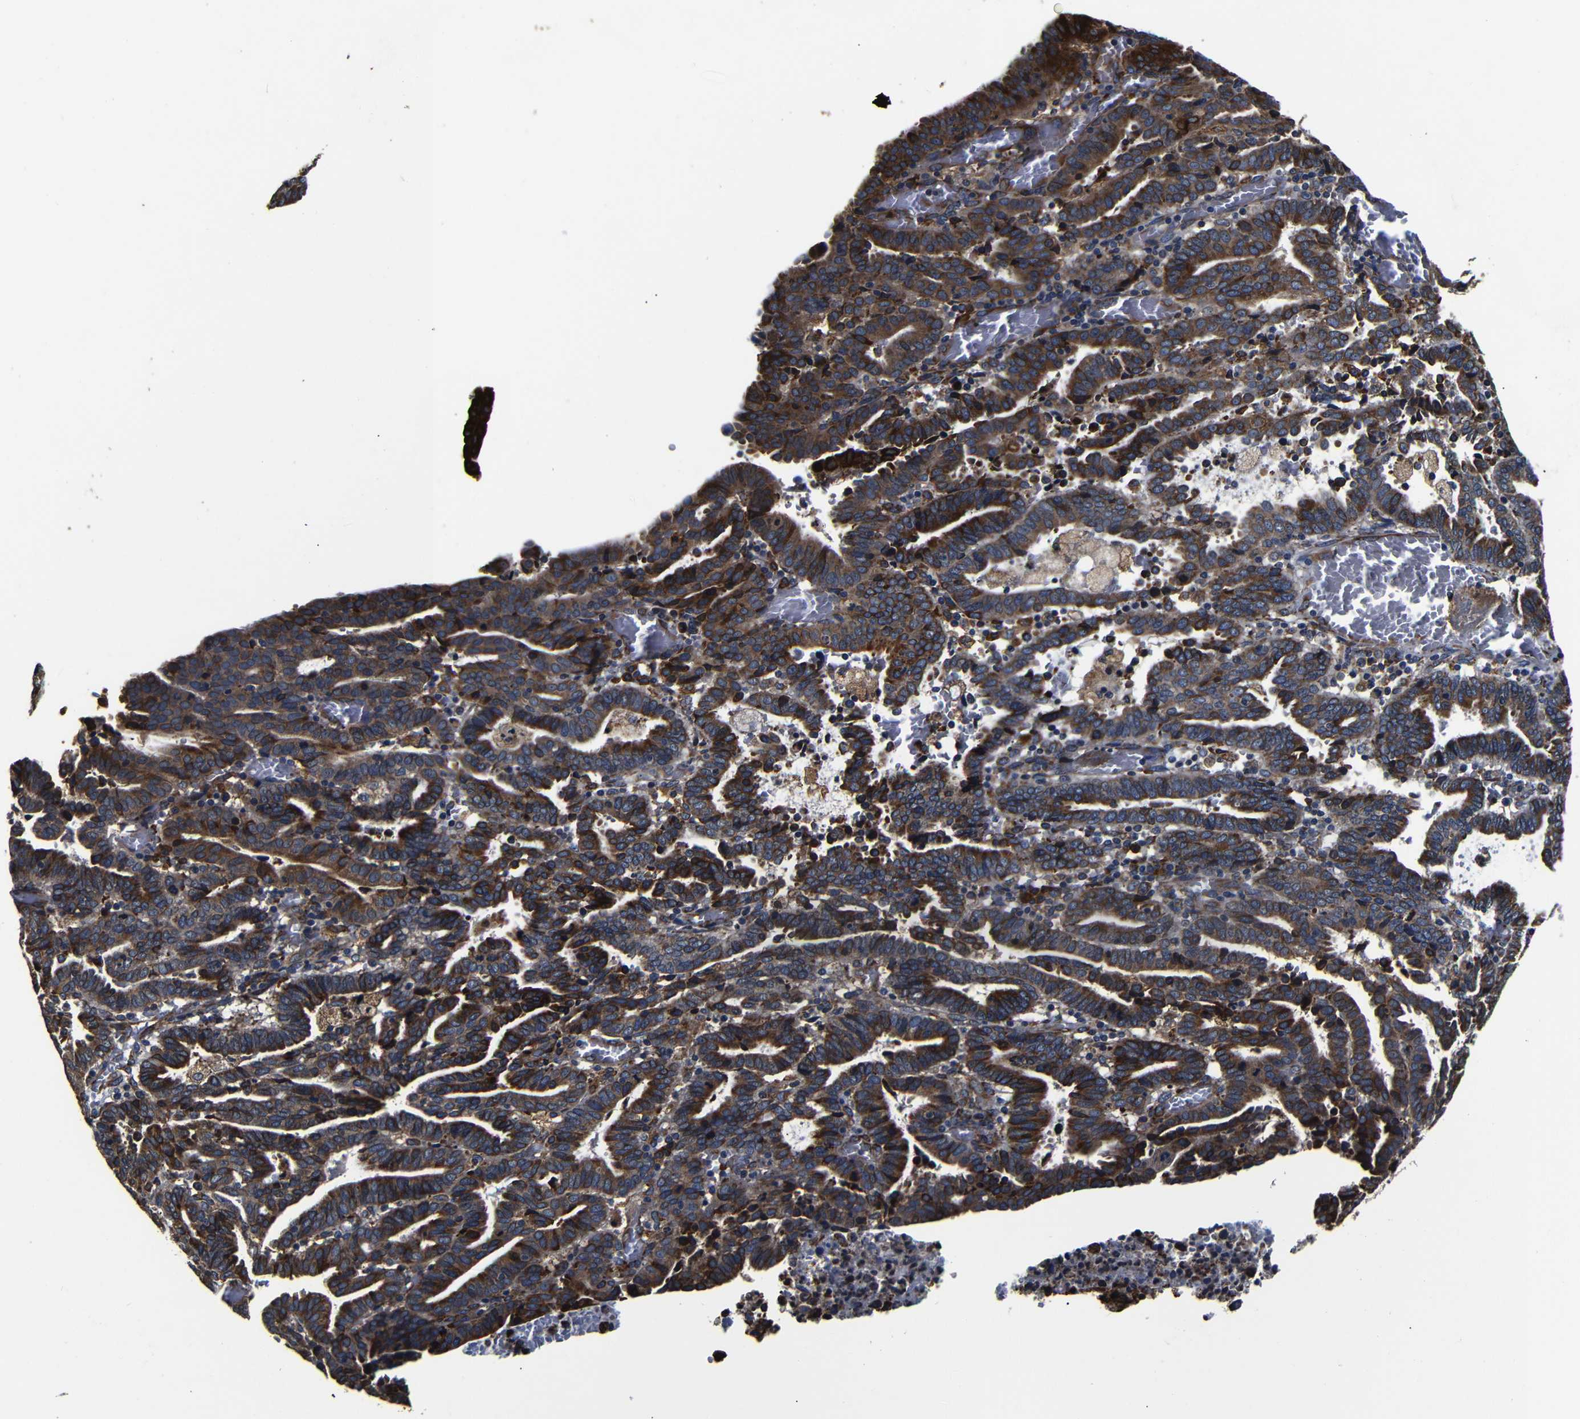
{"staining": {"intensity": "moderate", "quantity": ">75%", "location": "cytoplasmic/membranous"}, "tissue": "endometrial cancer", "cell_type": "Tumor cells", "image_type": "cancer", "snomed": [{"axis": "morphology", "description": "Adenocarcinoma, NOS"}, {"axis": "topography", "description": "Uterus"}], "caption": "High-magnification brightfield microscopy of adenocarcinoma (endometrial) stained with DAB (3,3'-diaminobenzidine) (brown) and counterstained with hematoxylin (blue). tumor cells exhibit moderate cytoplasmic/membranous staining is identified in approximately>75% of cells.", "gene": "SCN9A", "patient": {"sex": "female", "age": 83}}